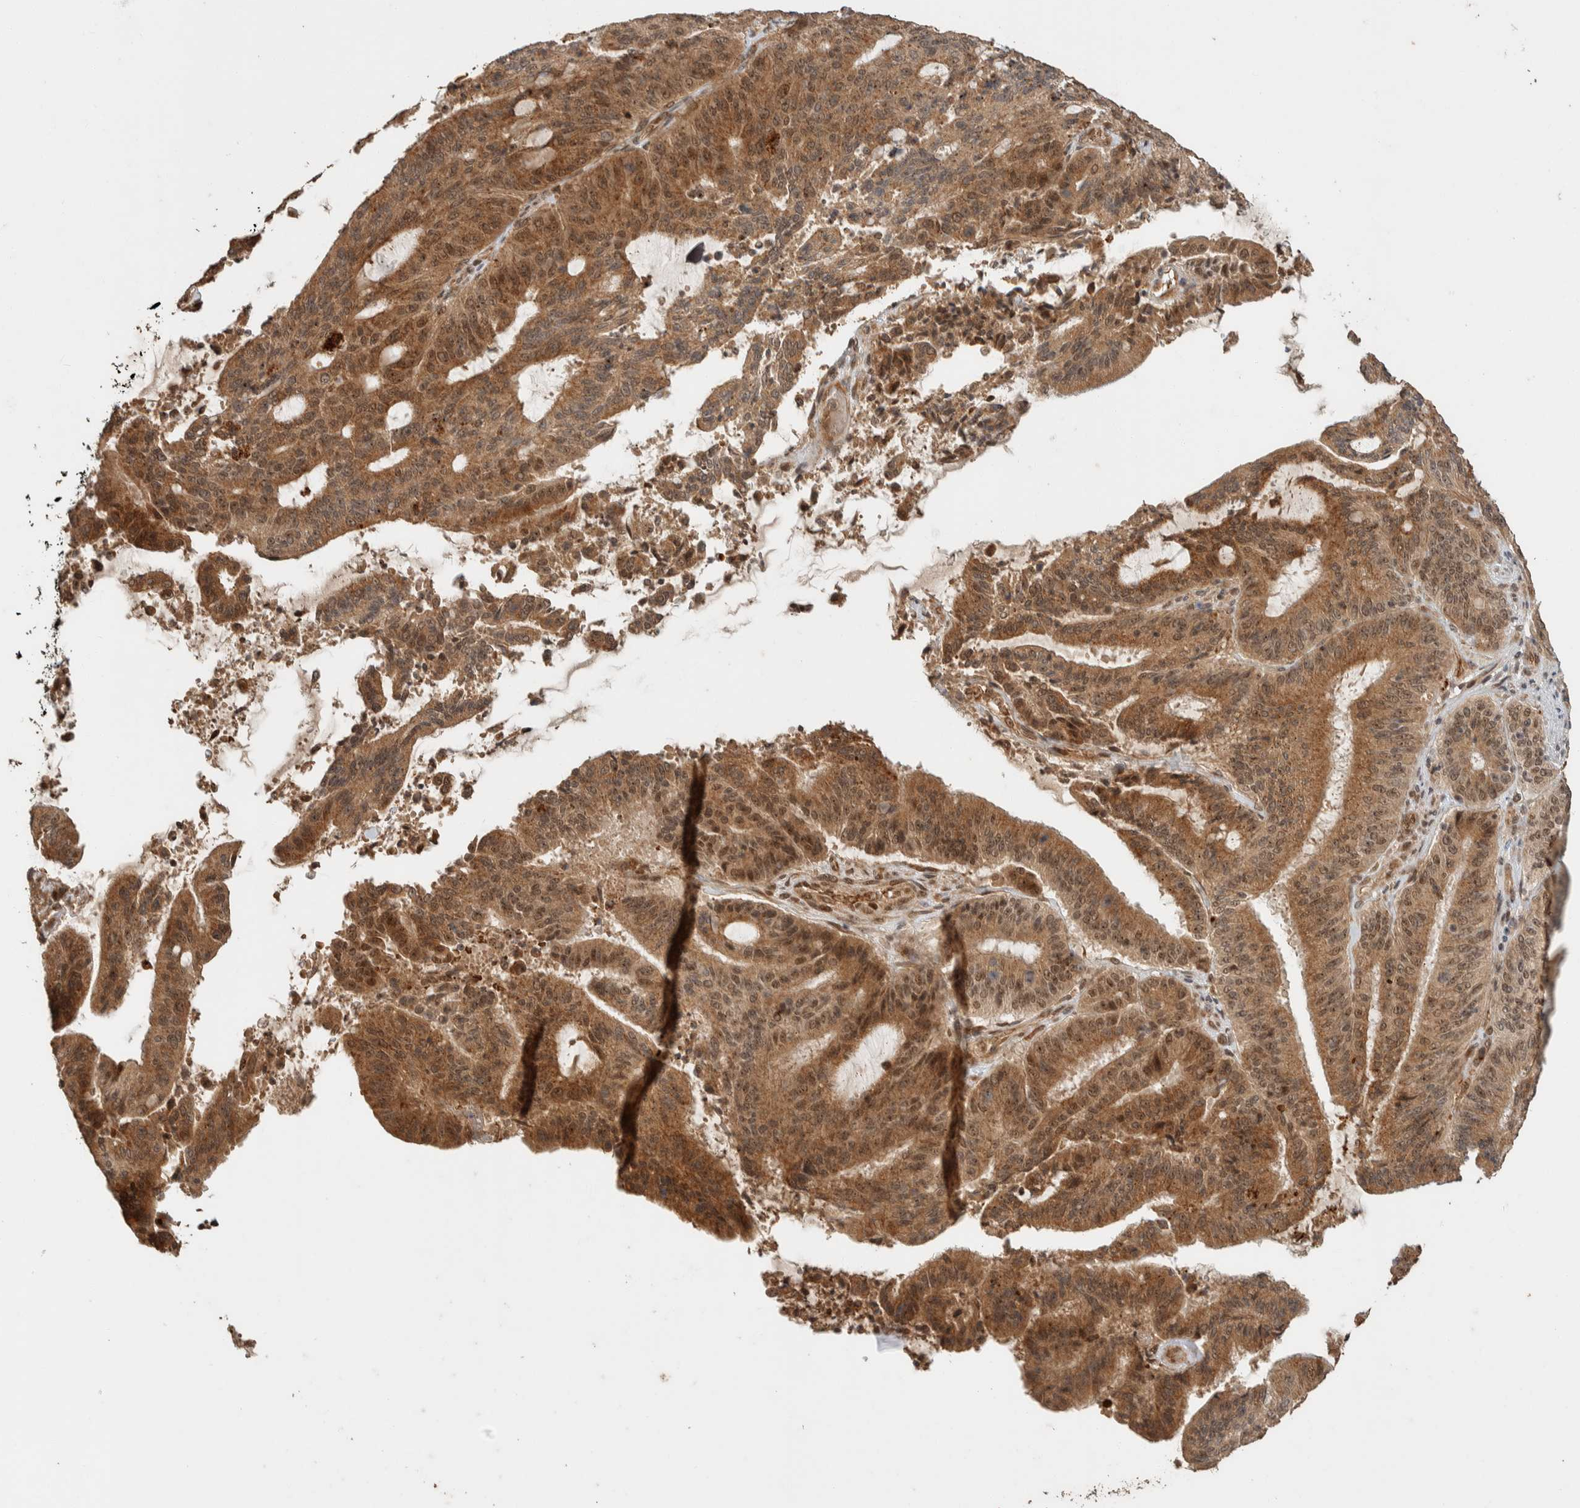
{"staining": {"intensity": "moderate", "quantity": ">75%", "location": "cytoplasmic/membranous,nuclear"}, "tissue": "liver cancer", "cell_type": "Tumor cells", "image_type": "cancer", "snomed": [{"axis": "morphology", "description": "Normal tissue, NOS"}, {"axis": "morphology", "description": "Cholangiocarcinoma"}, {"axis": "topography", "description": "Liver"}, {"axis": "topography", "description": "Peripheral nerve tissue"}], "caption": "This image exhibits immunohistochemistry (IHC) staining of human liver cancer, with medium moderate cytoplasmic/membranous and nuclear staining in approximately >75% of tumor cells.", "gene": "ZBTB2", "patient": {"sex": "female", "age": 73}}